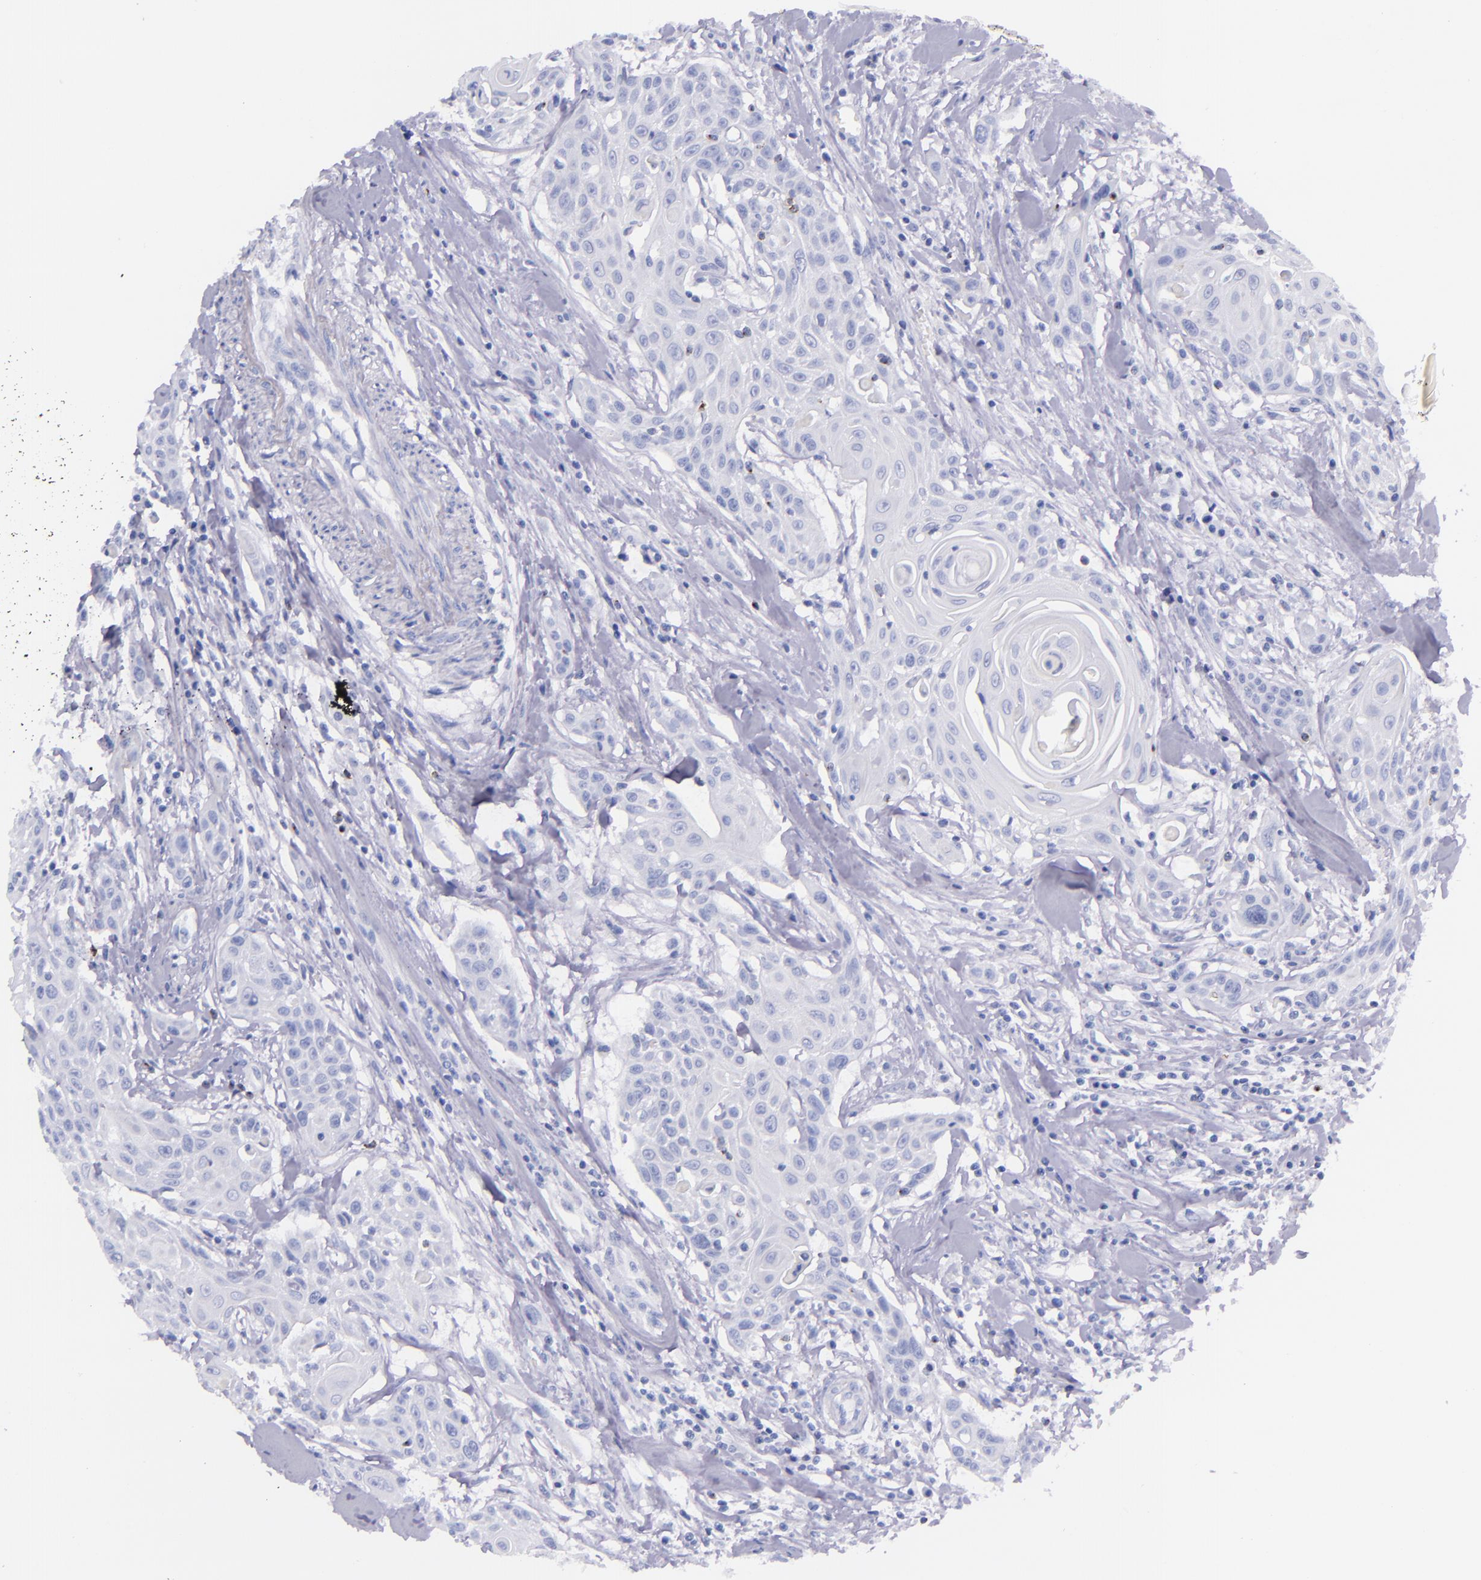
{"staining": {"intensity": "negative", "quantity": "none", "location": "none"}, "tissue": "head and neck cancer", "cell_type": "Tumor cells", "image_type": "cancer", "snomed": [{"axis": "morphology", "description": "Squamous cell carcinoma, NOS"}, {"axis": "morphology", "description": "Squamous cell carcinoma, metastatic, NOS"}, {"axis": "topography", "description": "Lymph node"}, {"axis": "topography", "description": "Salivary gland"}, {"axis": "topography", "description": "Head-Neck"}], "caption": "Immunohistochemical staining of human metastatic squamous cell carcinoma (head and neck) shows no significant staining in tumor cells.", "gene": "LAG3", "patient": {"sex": "female", "age": 74}}